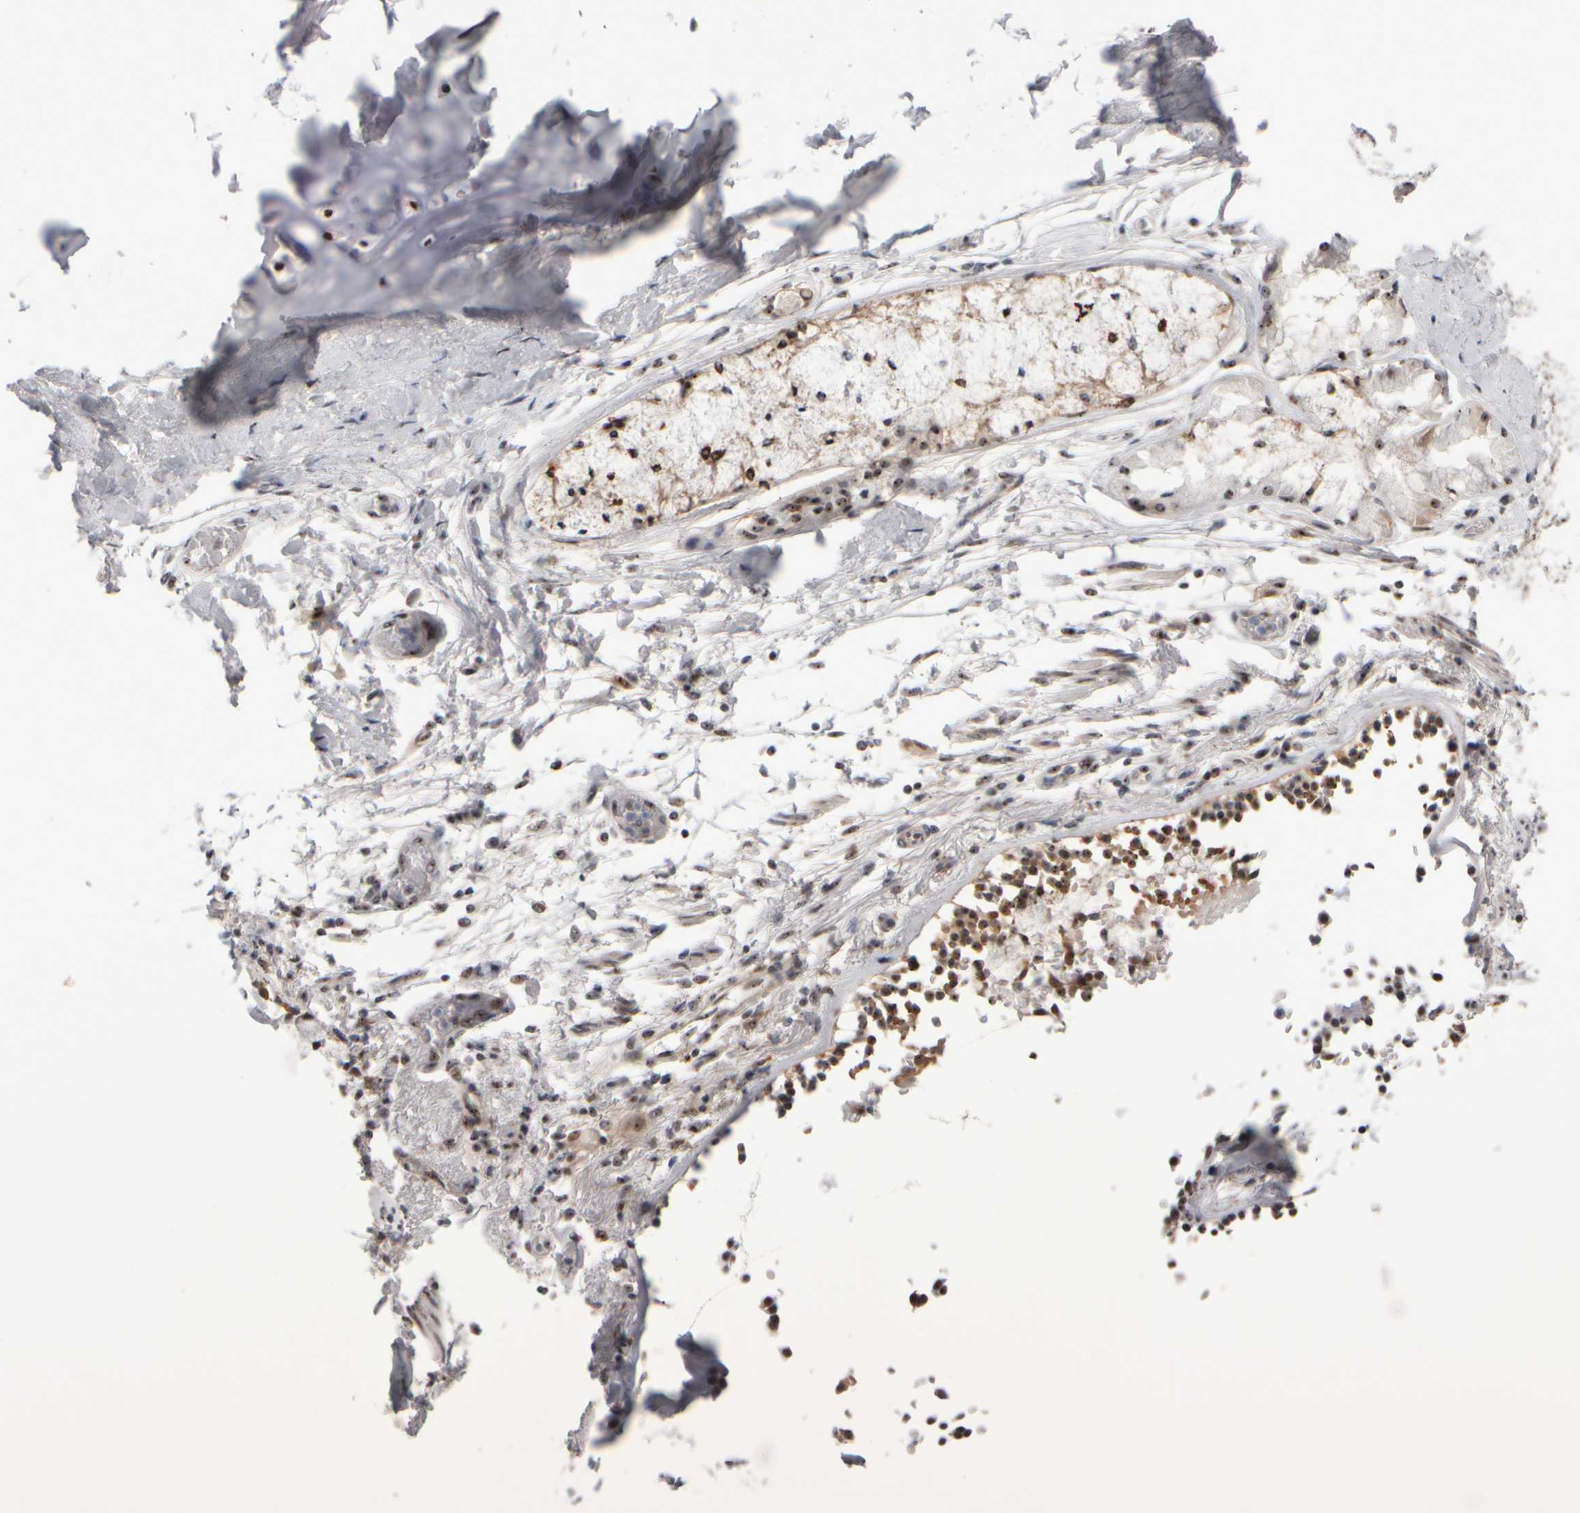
{"staining": {"intensity": "strong", "quantity": "<25%", "location": "nuclear"}, "tissue": "soft tissue", "cell_type": "Chondrocytes", "image_type": "normal", "snomed": [{"axis": "morphology", "description": "Normal tissue, NOS"}, {"axis": "topography", "description": "Cartilage tissue"}, {"axis": "topography", "description": "Lung"}], "caption": "Soft tissue was stained to show a protein in brown. There is medium levels of strong nuclear positivity in about <25% of chondrocytes.", "gene": "SURF6", "patient": {"sex": "female", "age": 77}}